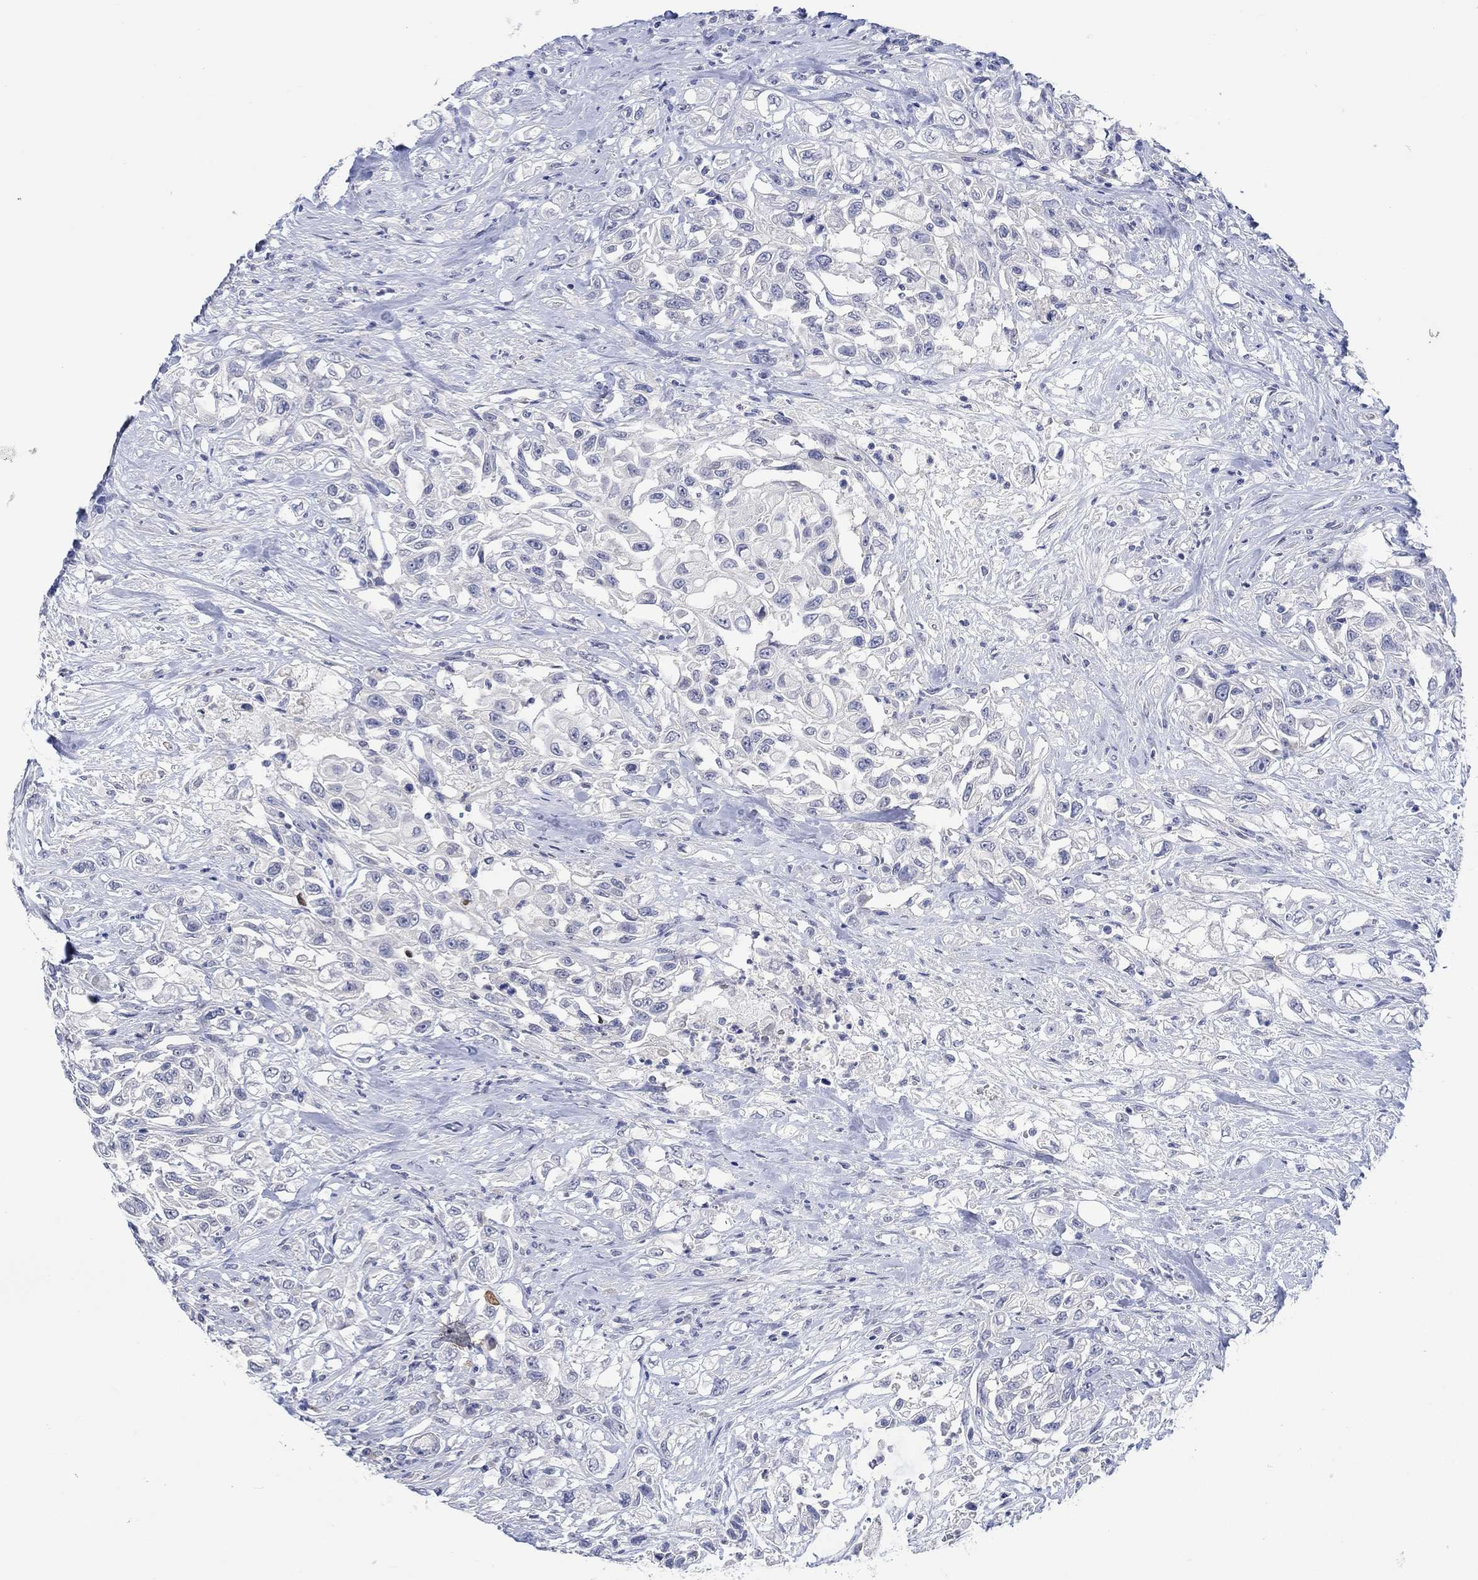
{"staining": {"intensity": "negative", "quantity": "none", "location": "none"}, "tissue": "urothelial cancer", "cell_type": "Tumor cells", "image_type": "cancer", "snomed": [{"axis": "morphology", "description": "Urothelial carcinoma, High grade"}, {"axis": "topography", "description": "Urinary bladder"}], "caption": "Photomicrograph shows no protein expression in tumor cells of urothelial cancer tissue.", "gene": "DLK1", "patient": {"sex": "female", "age": 56}}